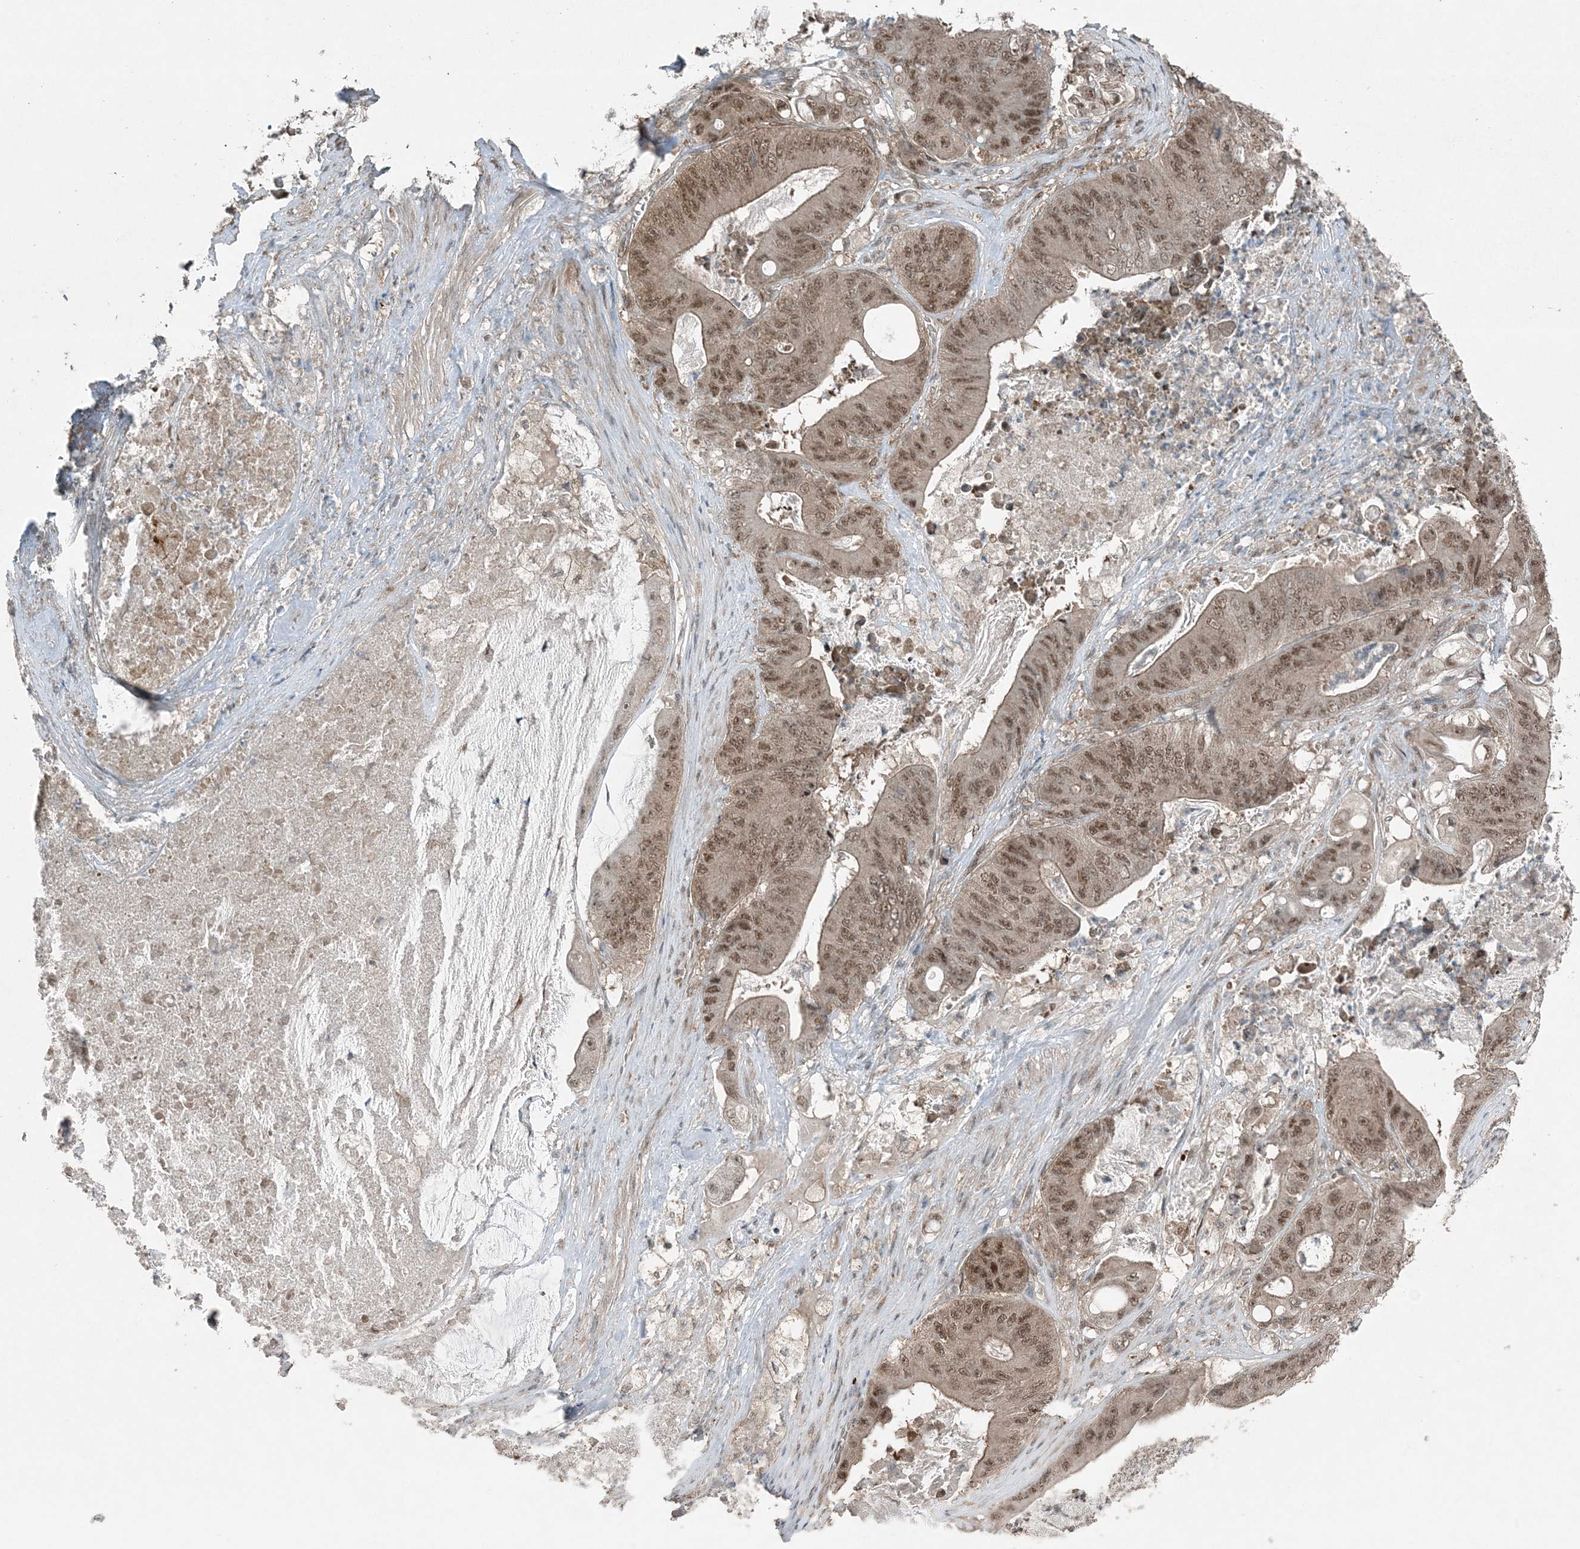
{"staining": {"intensity": "moderate", "quantity": ">75%", "location": "nuclear"}, "tissue": "stomach cancer", "cell_type": "Tumor cells", "image_type": "cancer", "snomed": [{"axis": "morphology", "description": "Adenocarcinoma, NOS"}, {"axis": "topography", "description": "Stomach"}], "caption": "A high-resolution photomicrograph shows immunohistochemistry (IHC) staining of stomach cancer, which demonstrates moderate nuclear expression in approximately >75% of tumor cells. (DAB IHC, brown staining for protein, blue staining for nuclei).", "gene": "COPS7B", "patient": {"sex": "female", "age": 73}}